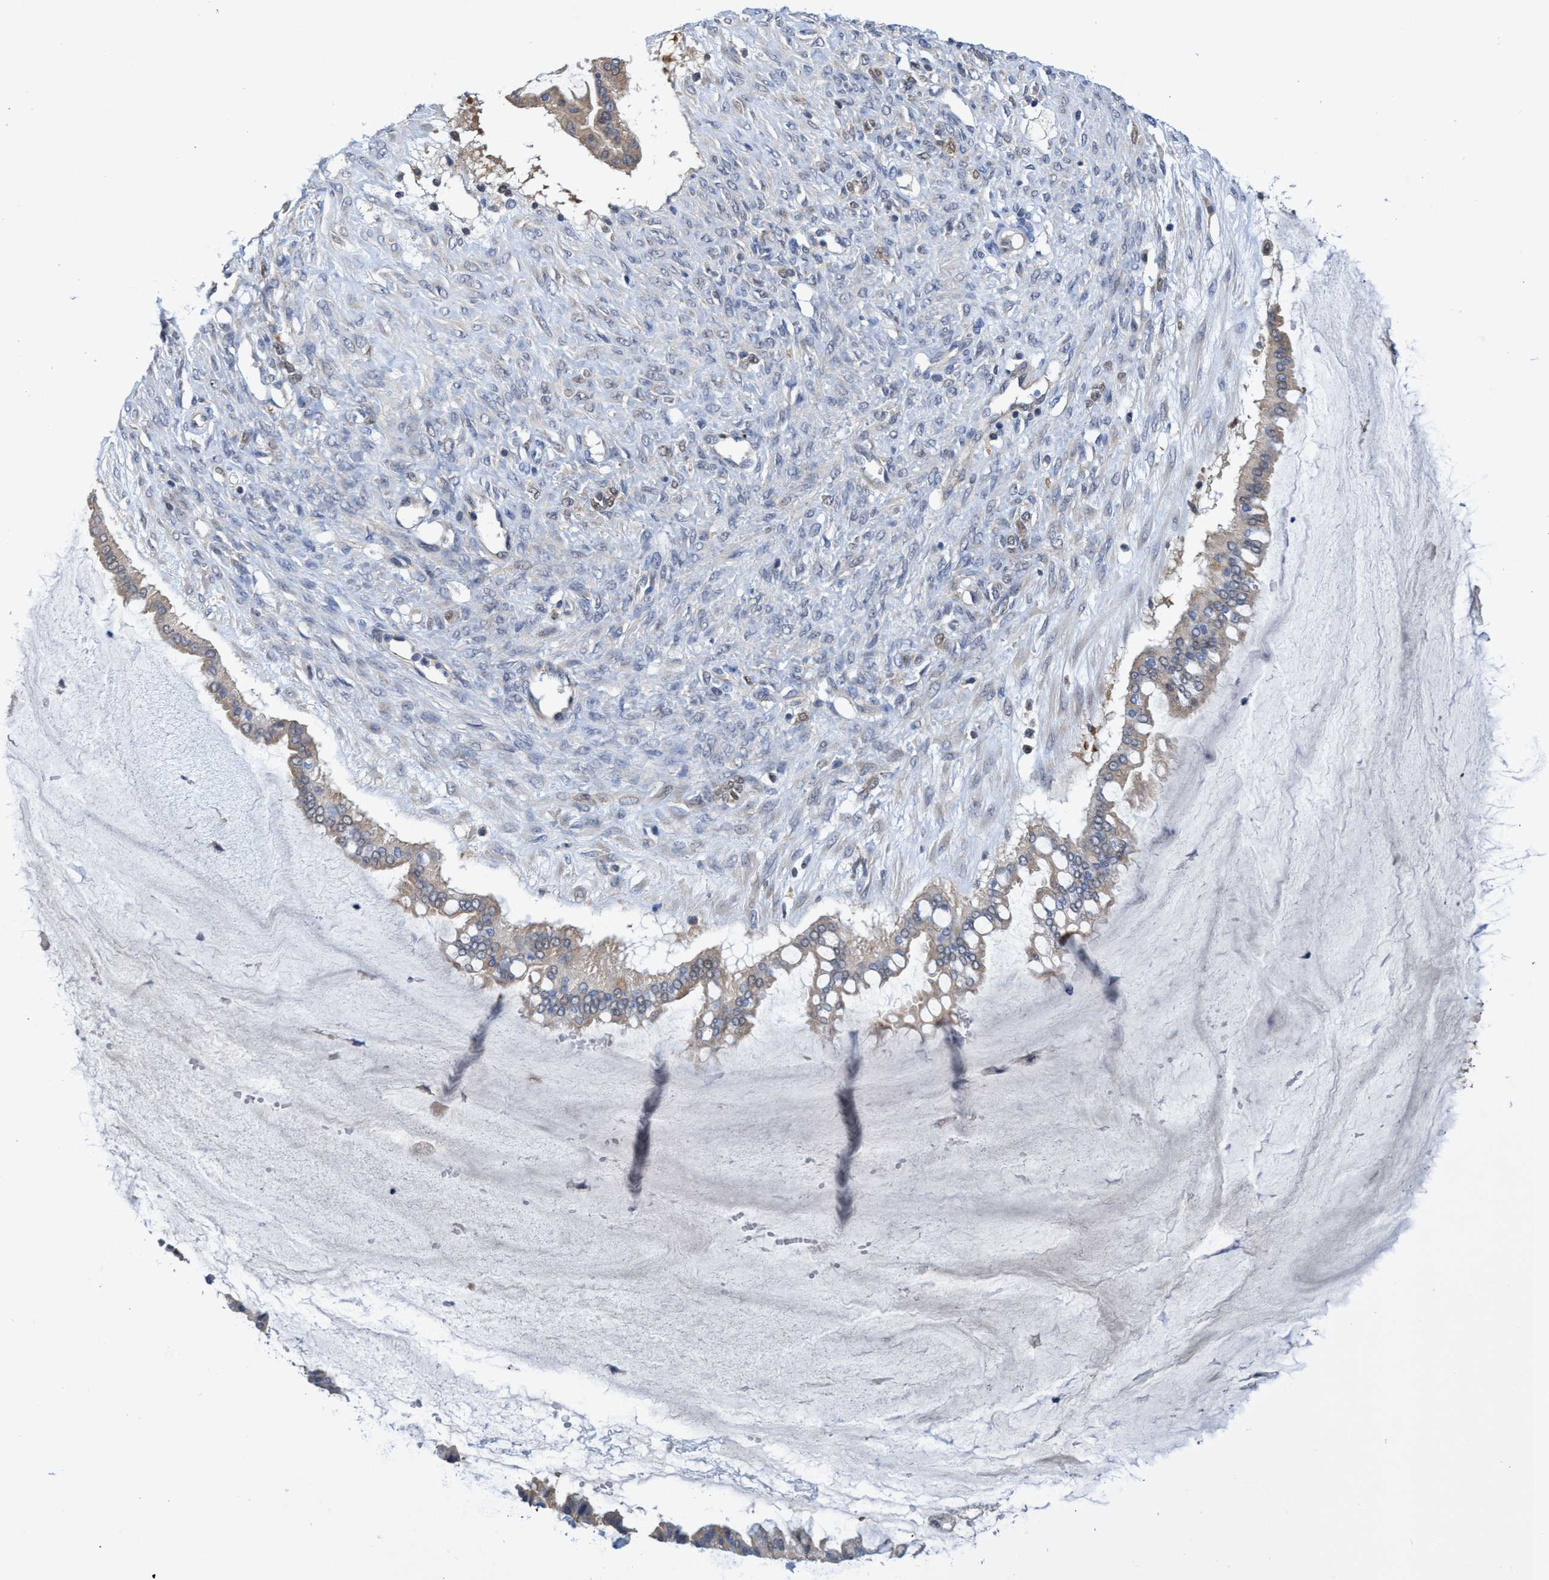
{"staining": {"intensity": "moderate", "quantity": ">75%", "location": "cytoplasmic/membranous"}, "tissue": "ovarian cancer", "cell_type": "Tumor cells", "image_type": "cancer", "snomed": [{"axis": "morphology", "description": "Cystadenocarcinoma, mucinous, NOS"}, {"axis": "topography", "description": "Ovary"}], "caption": "Ovarian cancer (mucinous cystadenocarcinoma) stained with DAB IHC exhibits medium levels of moderate cytoplasmic/membranous expression in about >75% of tumor cells. (DAB = brown stain, brightfield microscopy at high magnification).", "gene": "PNPO", "patient": {"sex": "female", "age": 73}}